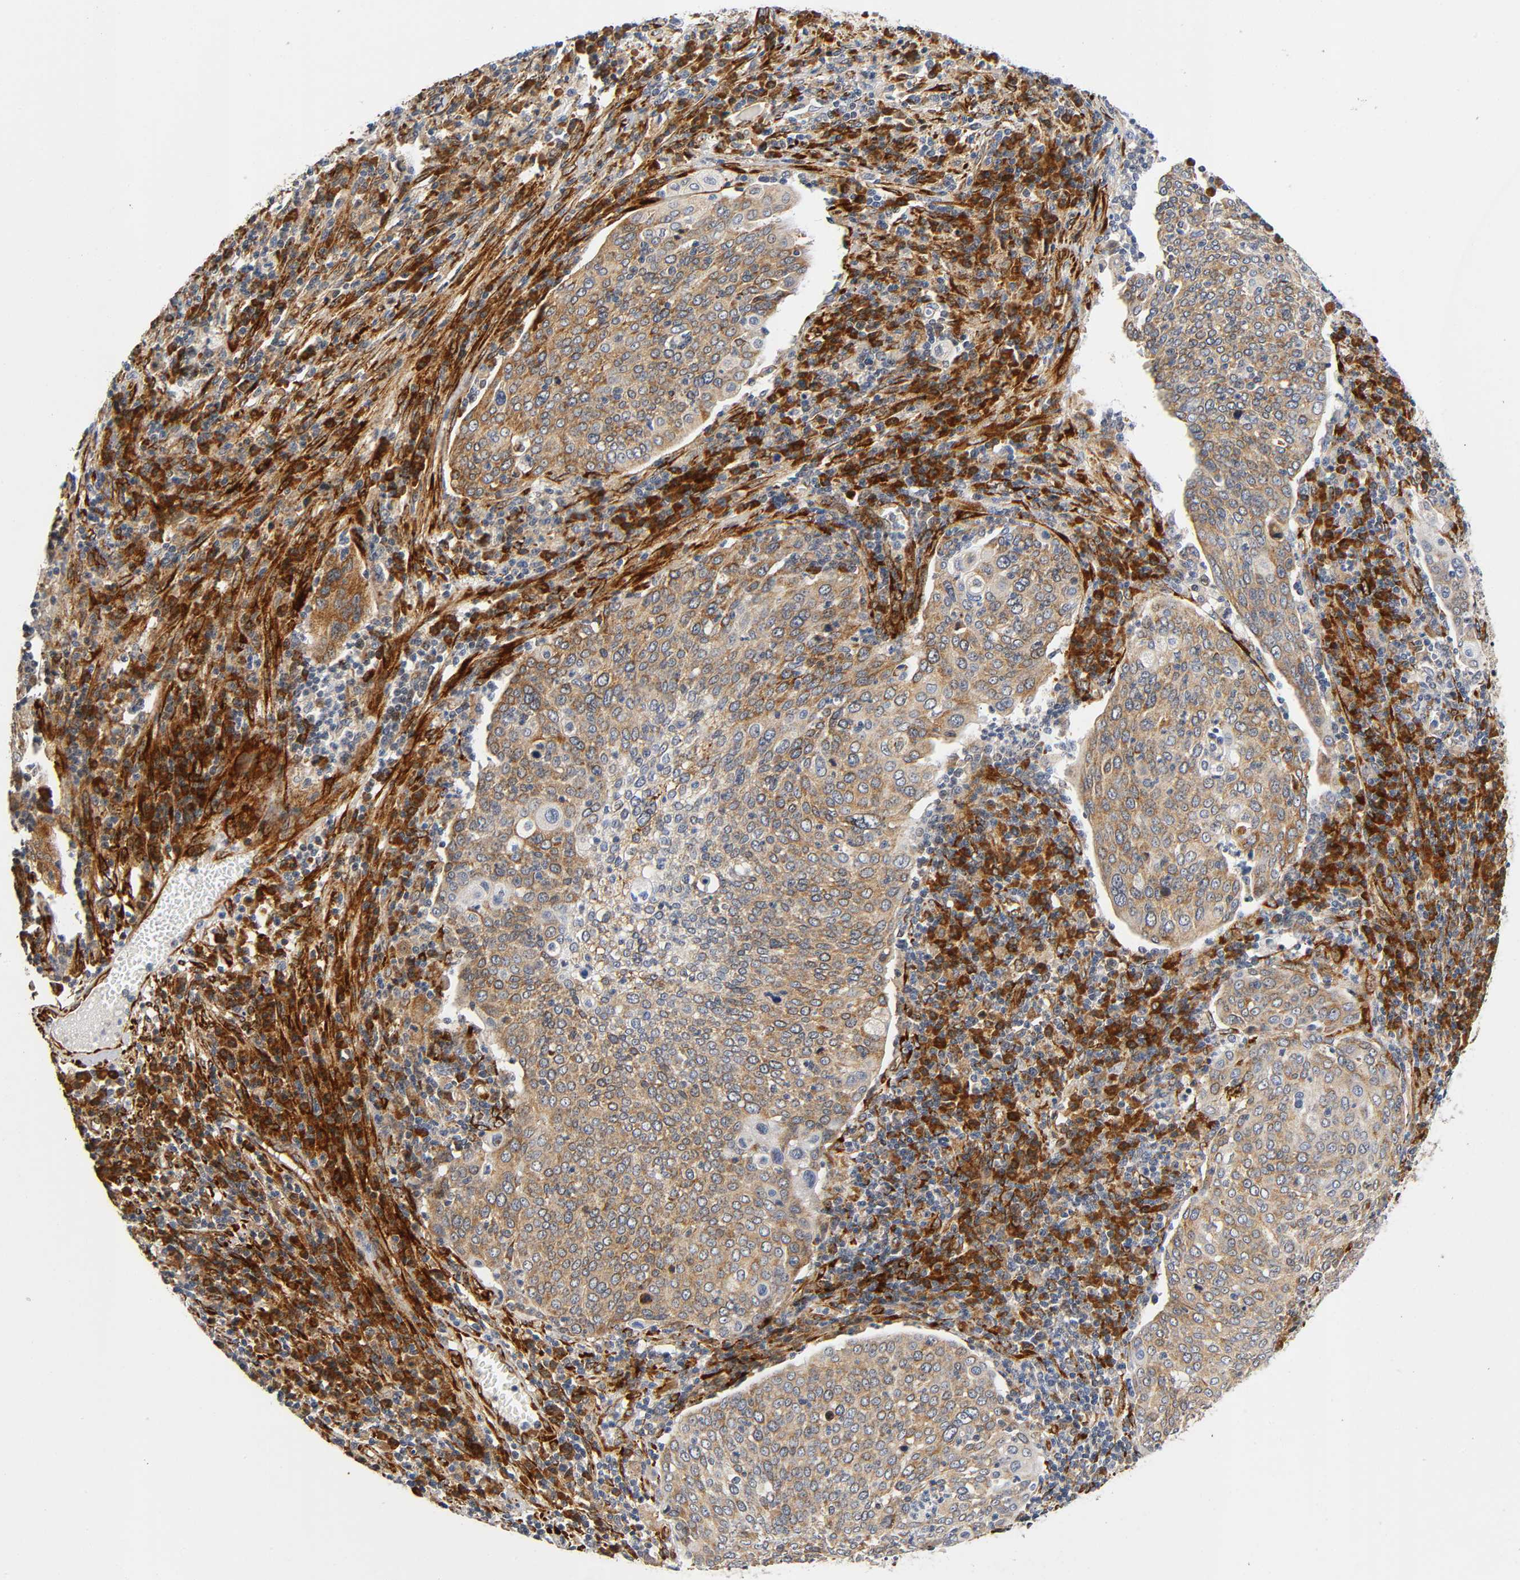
{"staining": {"intensity": "moderate", "quantity": ">75%", "location": "cytoplasmic/membranous"}, "tissue": "cervical cancer", "cell_type": "Tumor cells", "image_type": "cancer", "snomed": [{"axis": "morphology", "description": "Squamous cell carcinoma, NOS"}, {"axis": "topography", "description": "Cervix"}], "caption": "Immunohistochemical staining of squamous cell carcinoma (cervical) reveals medium levels of moderate cytoplasmic/membranous staining in about >75% of tumor cells.", "gene": "SOS2", "patient": {"sex": "female", "age": 40}}